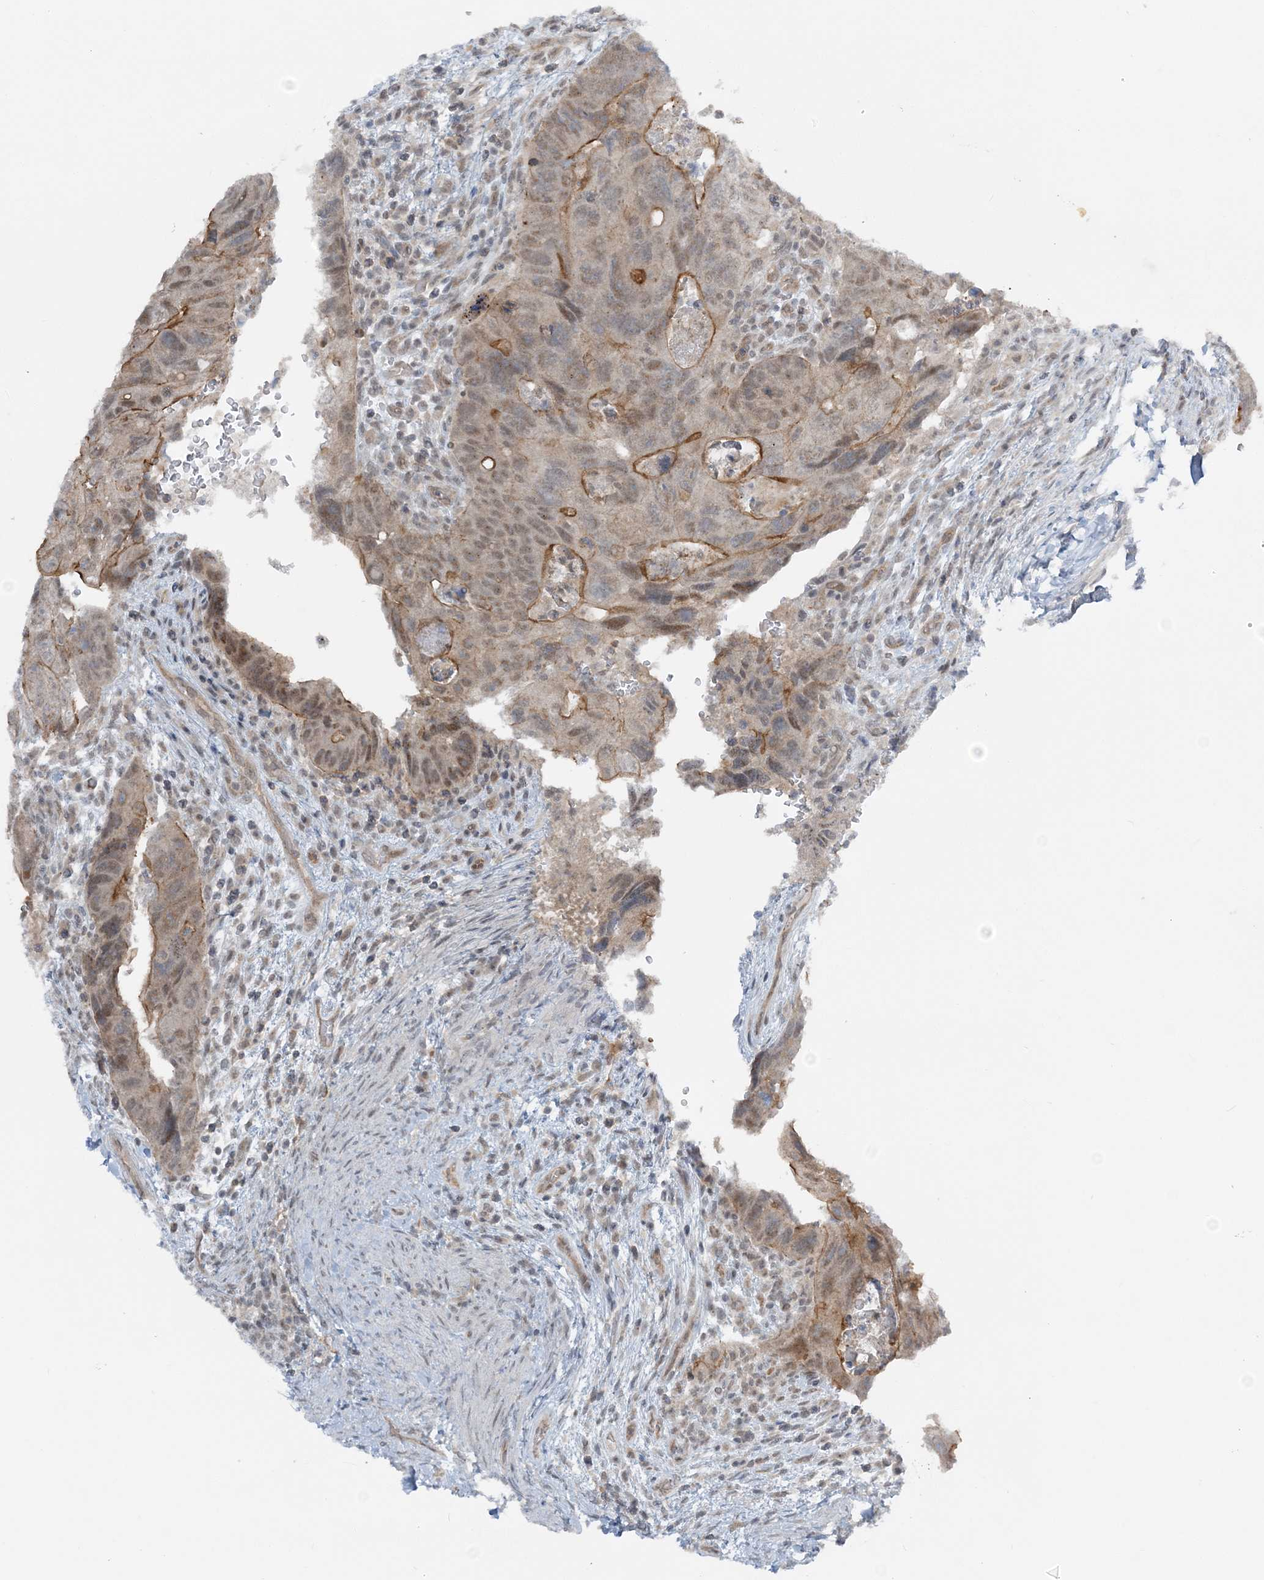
{"staining": {"intensity": "moderate", "quantity": "25%-75%", "location": "cytoplasmic/membranous,nuclear"}, "tissue": "colorectal cancer", "cell_type": "Tumor cells", "image_type": "cancer", "snomed": [{"axis": "morphology", "description": "Adenocarcinoma, NOS"}, {"axis": "topography", "description": "Rectum"}], "caption": "Moderate cytoplasmic/membranous and nuclear staining for a protein is seen in about 25%-75% of tumor cells of colorectal cancer (adenocarcinoma) using IHC.", "gene": "ATP11A", "patient": {"sex": "male", "age": 59}}